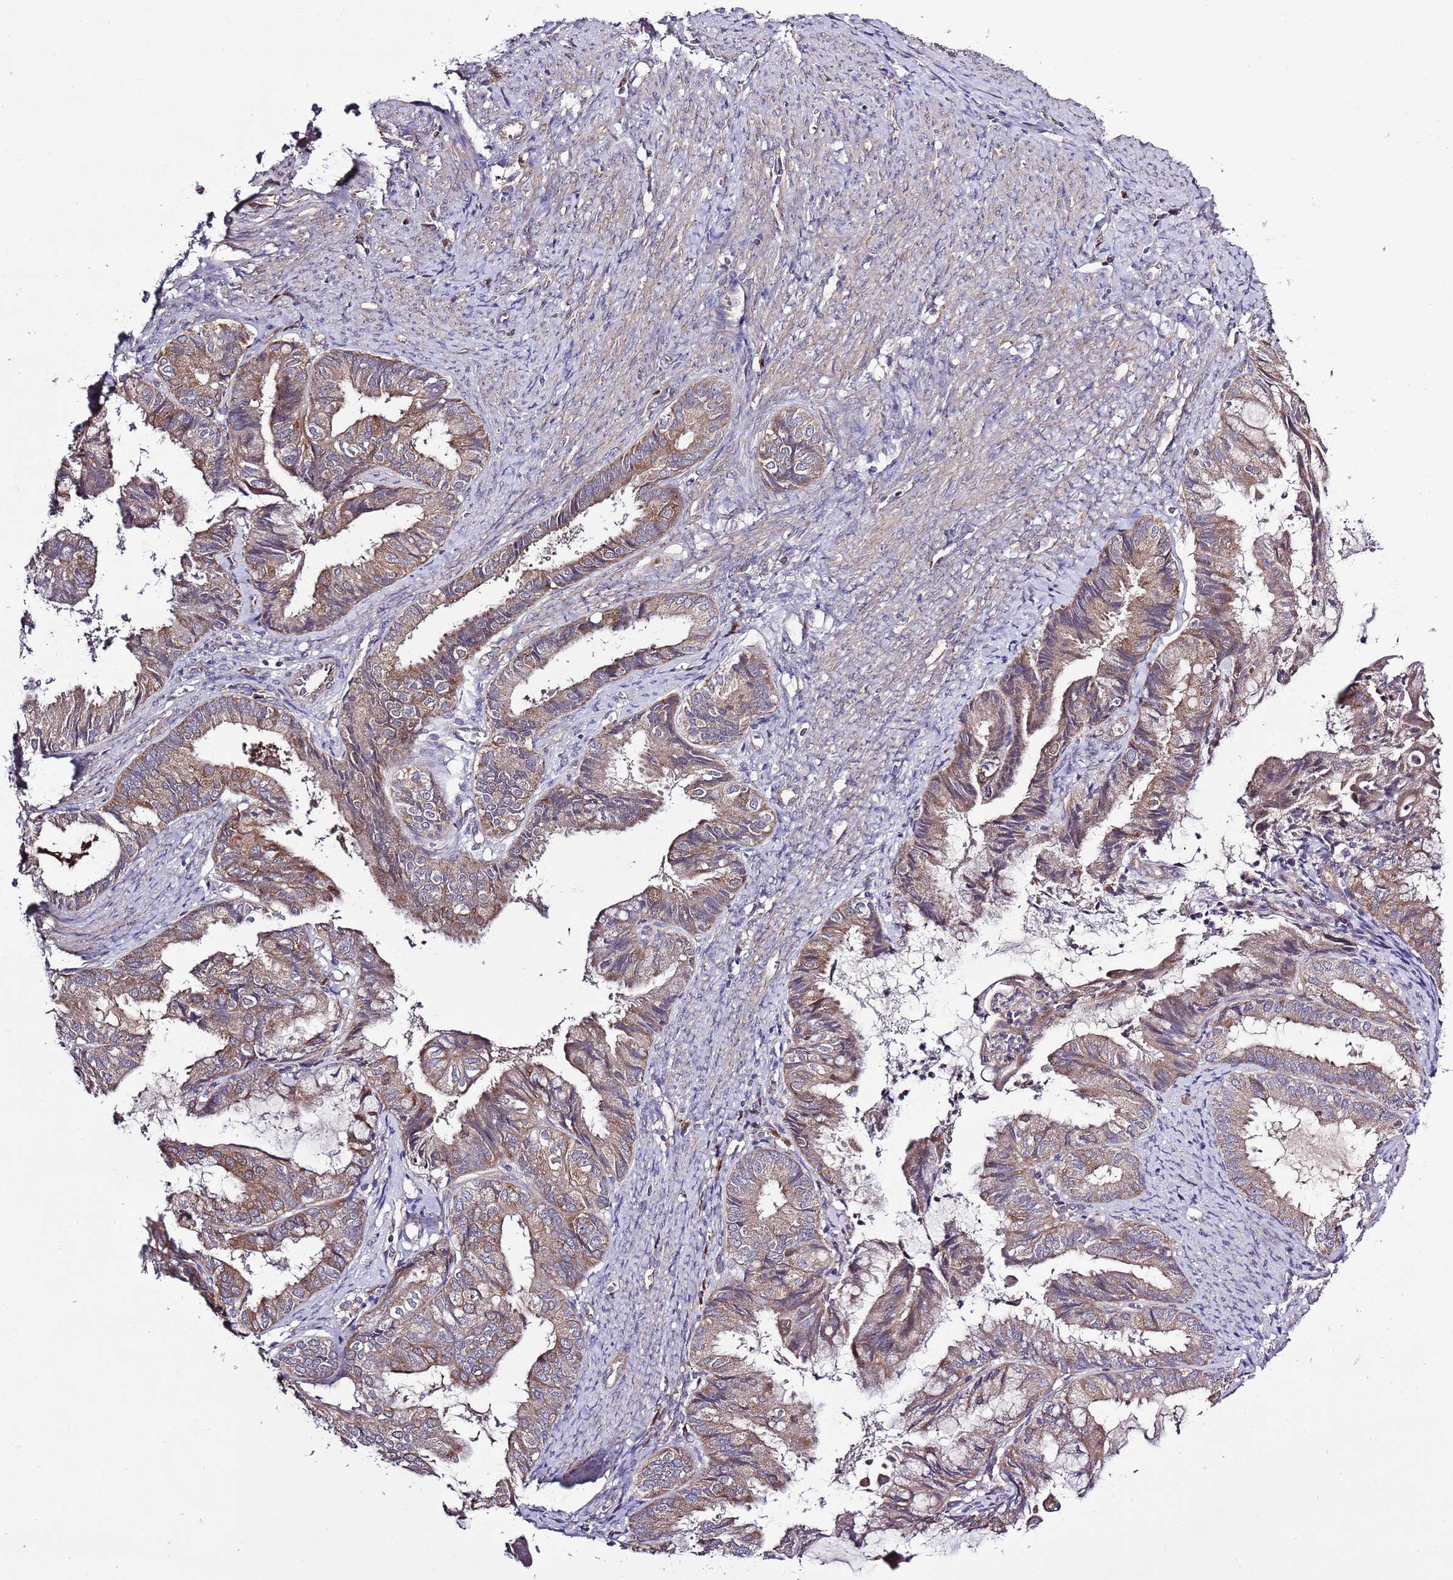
{"staining": {"intensity": "moderate", "quantity": "25%-75%", "location": "cytoplasmic/membranous"}, "tissue": "endometrial cancer", "cell_type": "Tumor cells", "image_type": "cancer", "snomed": [{"axis": "morphology", "description": "Adenocarcinoma, NOS"}, {"axis": "topography", "description": "Endometrium"}], "caption": "Endometrial cancer stained for a protein (brown) displays moderate cytoplasmic/membranous positive expression in about 25%-75% of tumor cells.", "gene": "MFNG", "patient": {"sex": "female", "age": 86}}